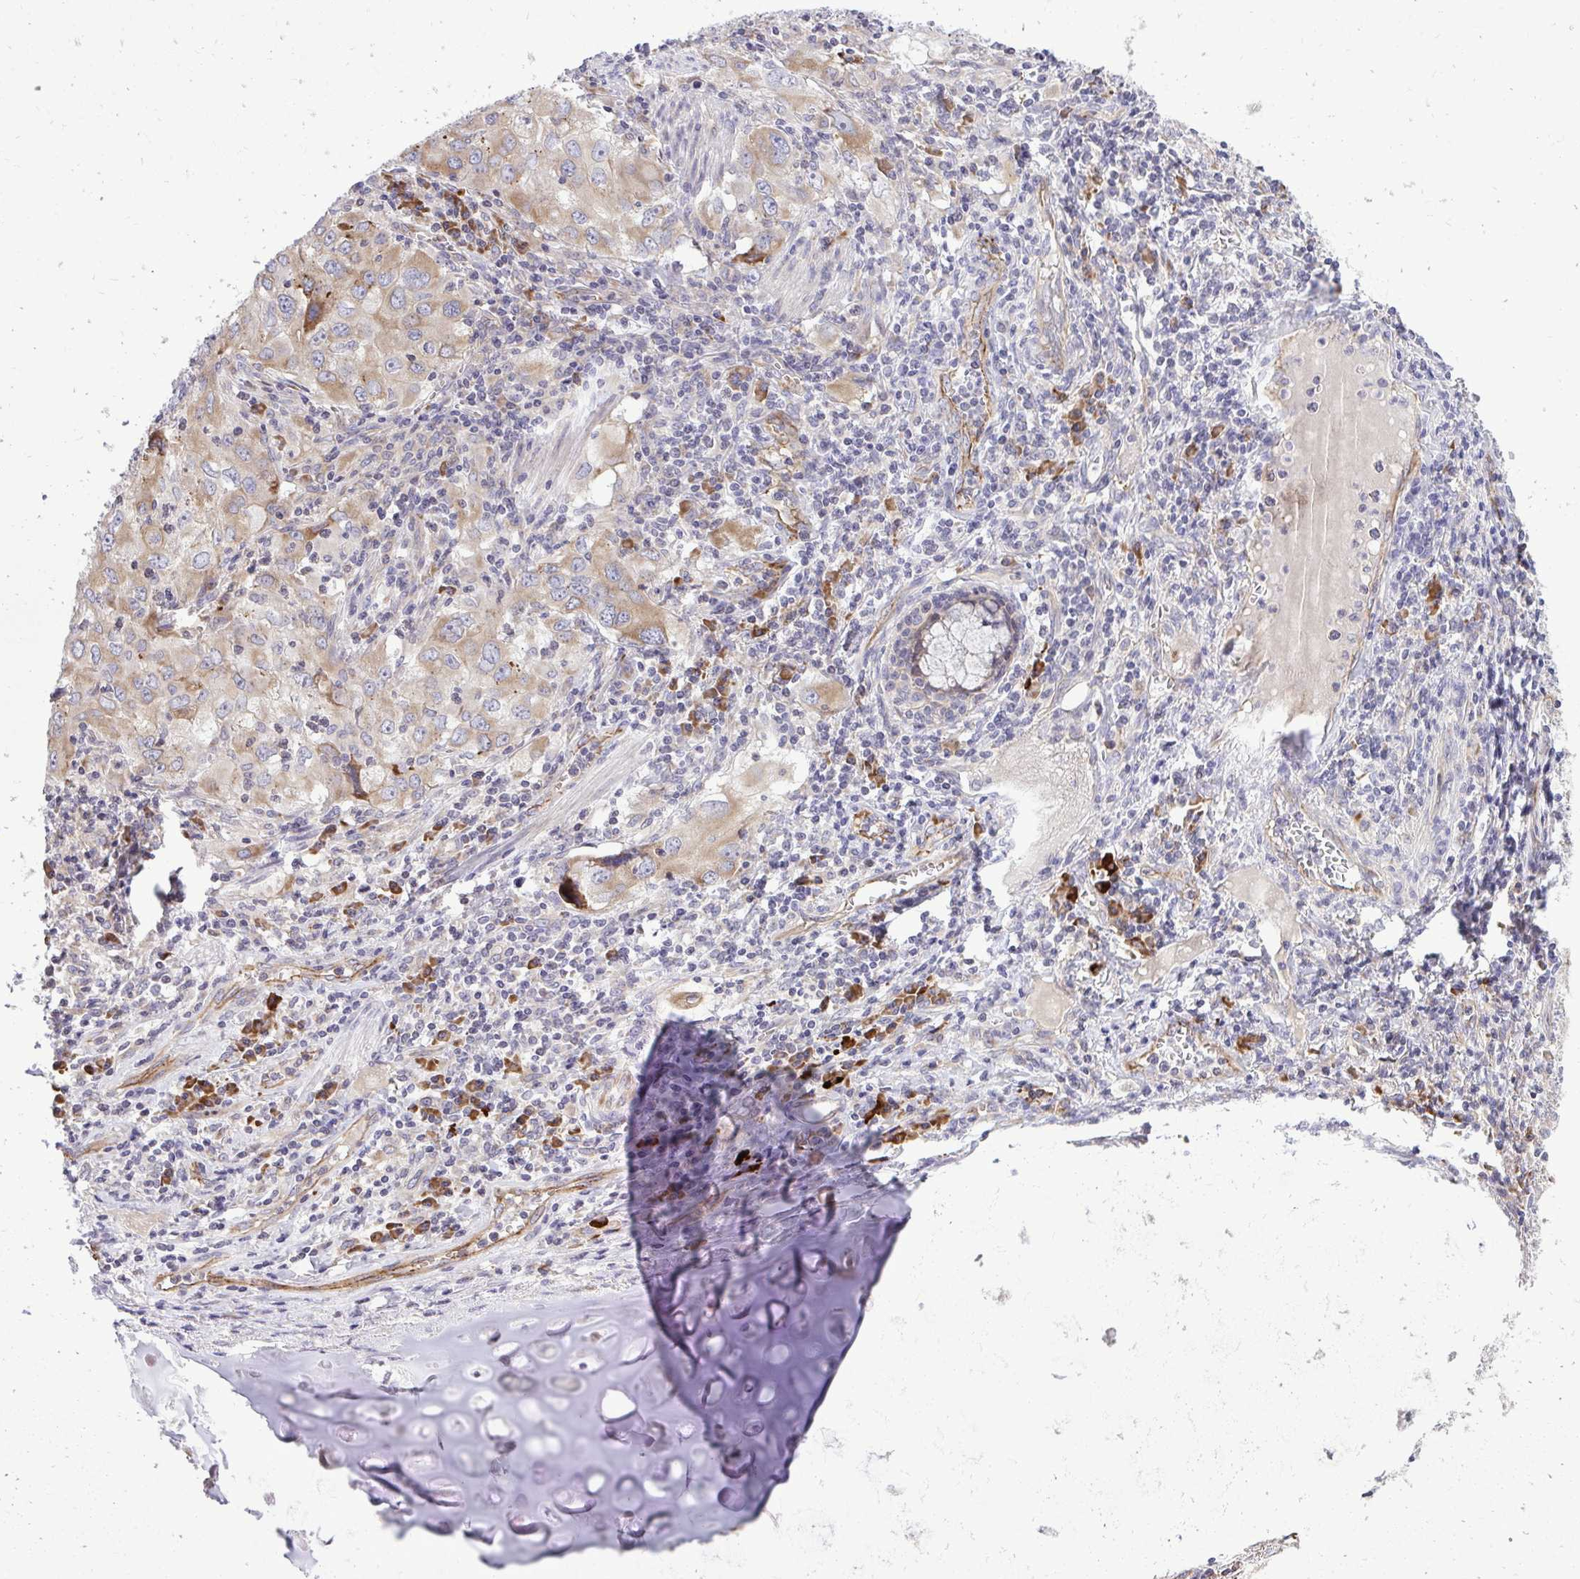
{"staining": {"intensity": "moderate", "quantity": ">75%", "location": "cytoplasmic/membranous"}, "tissue": "lung cancer", "cell_type": "Tumor cells", "image_type": "cancer", "snomed": [{"axis": "morphology", "description": "Adenocarcinoma, NOS"}, {"axis": "morphology", "description": "Adenocarcinoma, metastatic, NOS"}, {"axis": "topography", "description": "Lymph node"}, {"axis": "topography", "description": "Lung"}], "caption": "The photomicrograph reveals a brown stain indicating the presence of a protein in the cytoplasmic/membranous of tumor cells in lung cancer (adenocarcinoma).", "gene": "METTL9", "patient": {"sex": "female", "age": 42}}